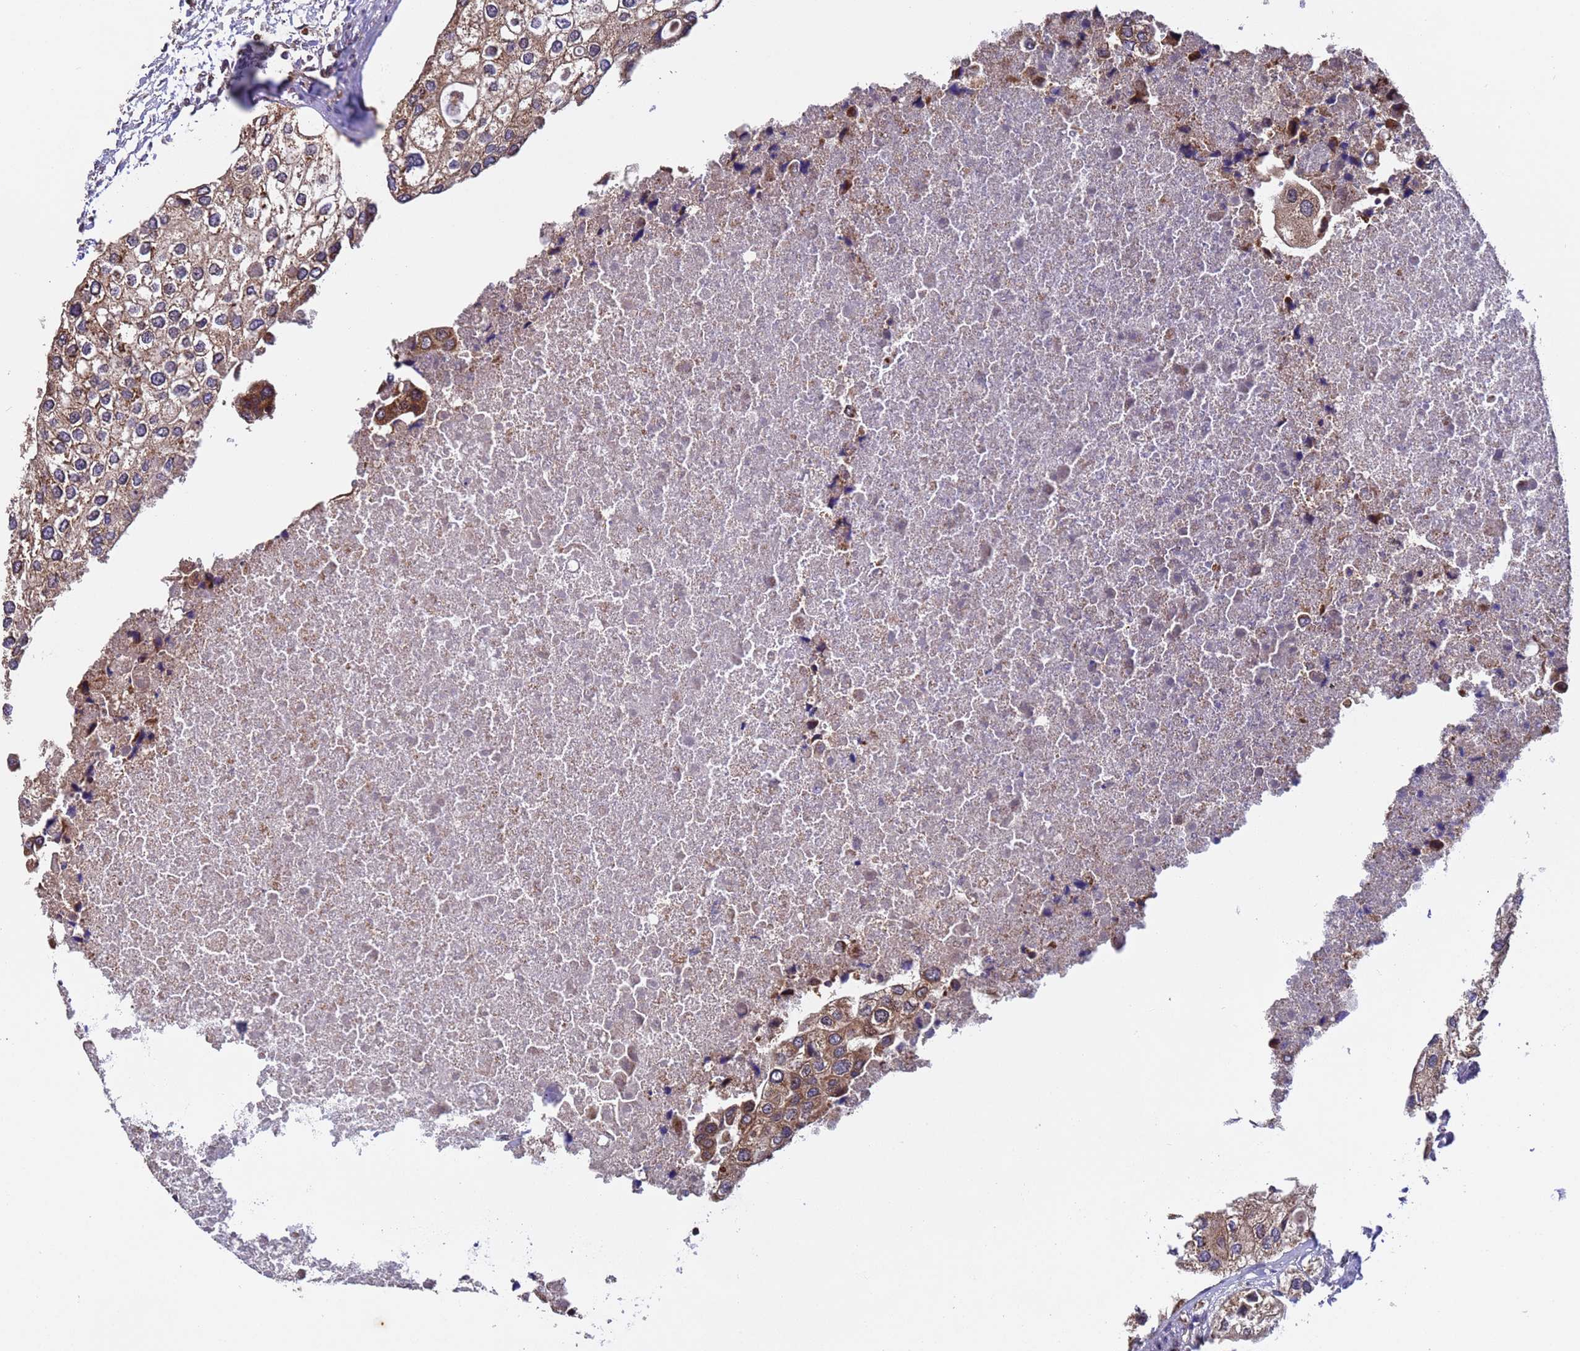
{"staining": {"intensity": "moderate", "quantity": ">75%", "location": "cytoplasmic/membranous"}, "tissue": "urothelial cancer", "cell_type": "Tumor cells", "image_type": "cancer", "snomed": [{"axis": "morphology", "description": "Urothelial carcinoma, High grade"}, {"axis": "topography", "description": "Urinary bladder"}], "caption": "High-grade urothelial carcinoma stained with a brown dye displays moderate cytoplasmic/membranous positive expression in approximately >75% of tumor cells.", "gene": "TSR3", "patient": {"sex": "male", "age": 64}}